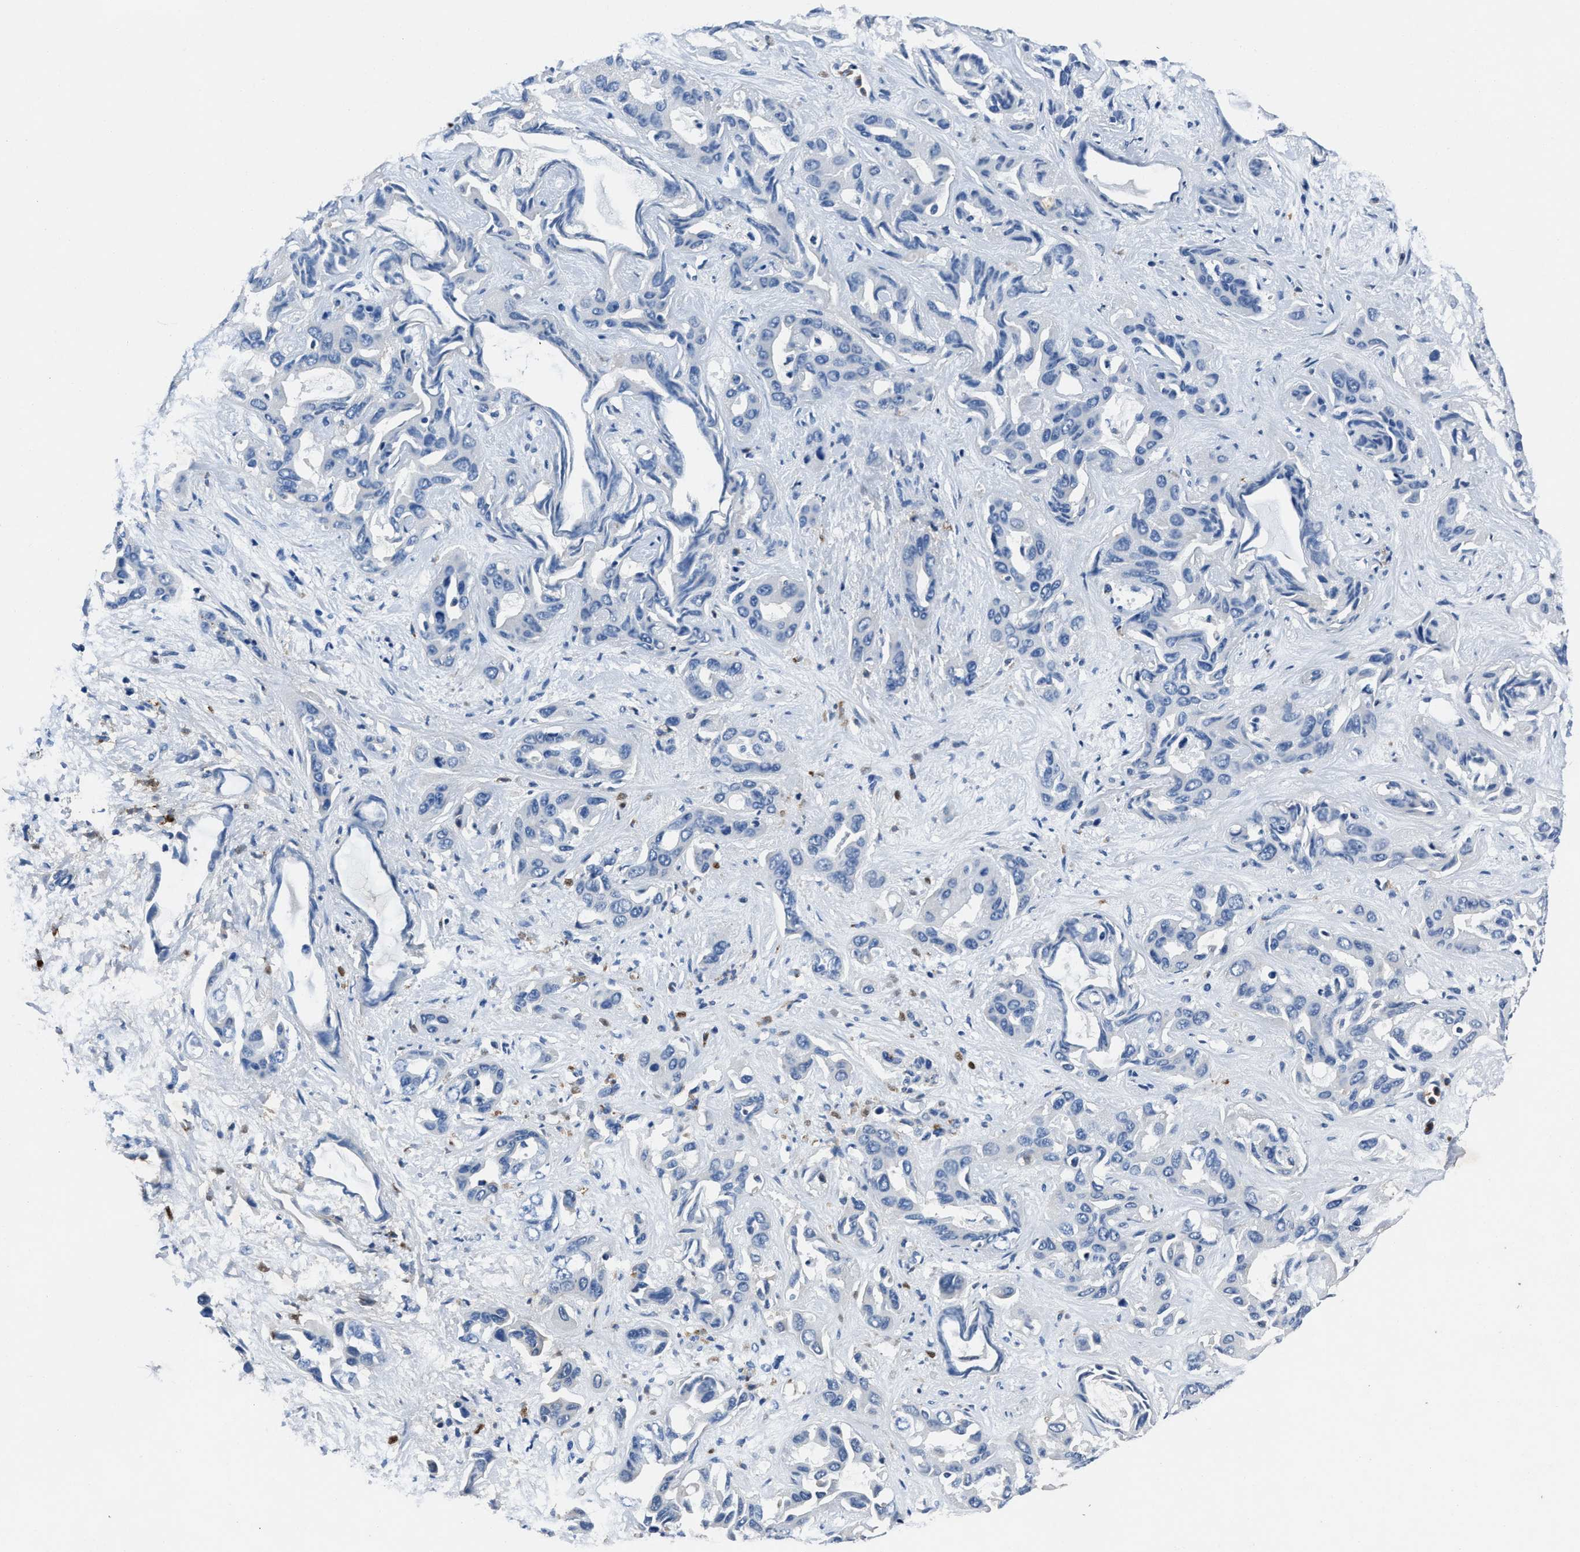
{"staining": {"intensity": "negative", "quantity": "none", "location": "none"}, "tissue": "liver cancer", "cell_type": "Tumor cells", "image_type": "cancer", "snomed": [{"axis": "morphology", "description": "Cholangiocarcinoma"}, {"axis": "topography", "description": "Liver"}], "caption": "Immunohistochemistry (IHC) of human liver cancer demonstrates no positivity in tumor cells.", "gene": "FGL2", "patient": {"sex": "female", "age": 52}}